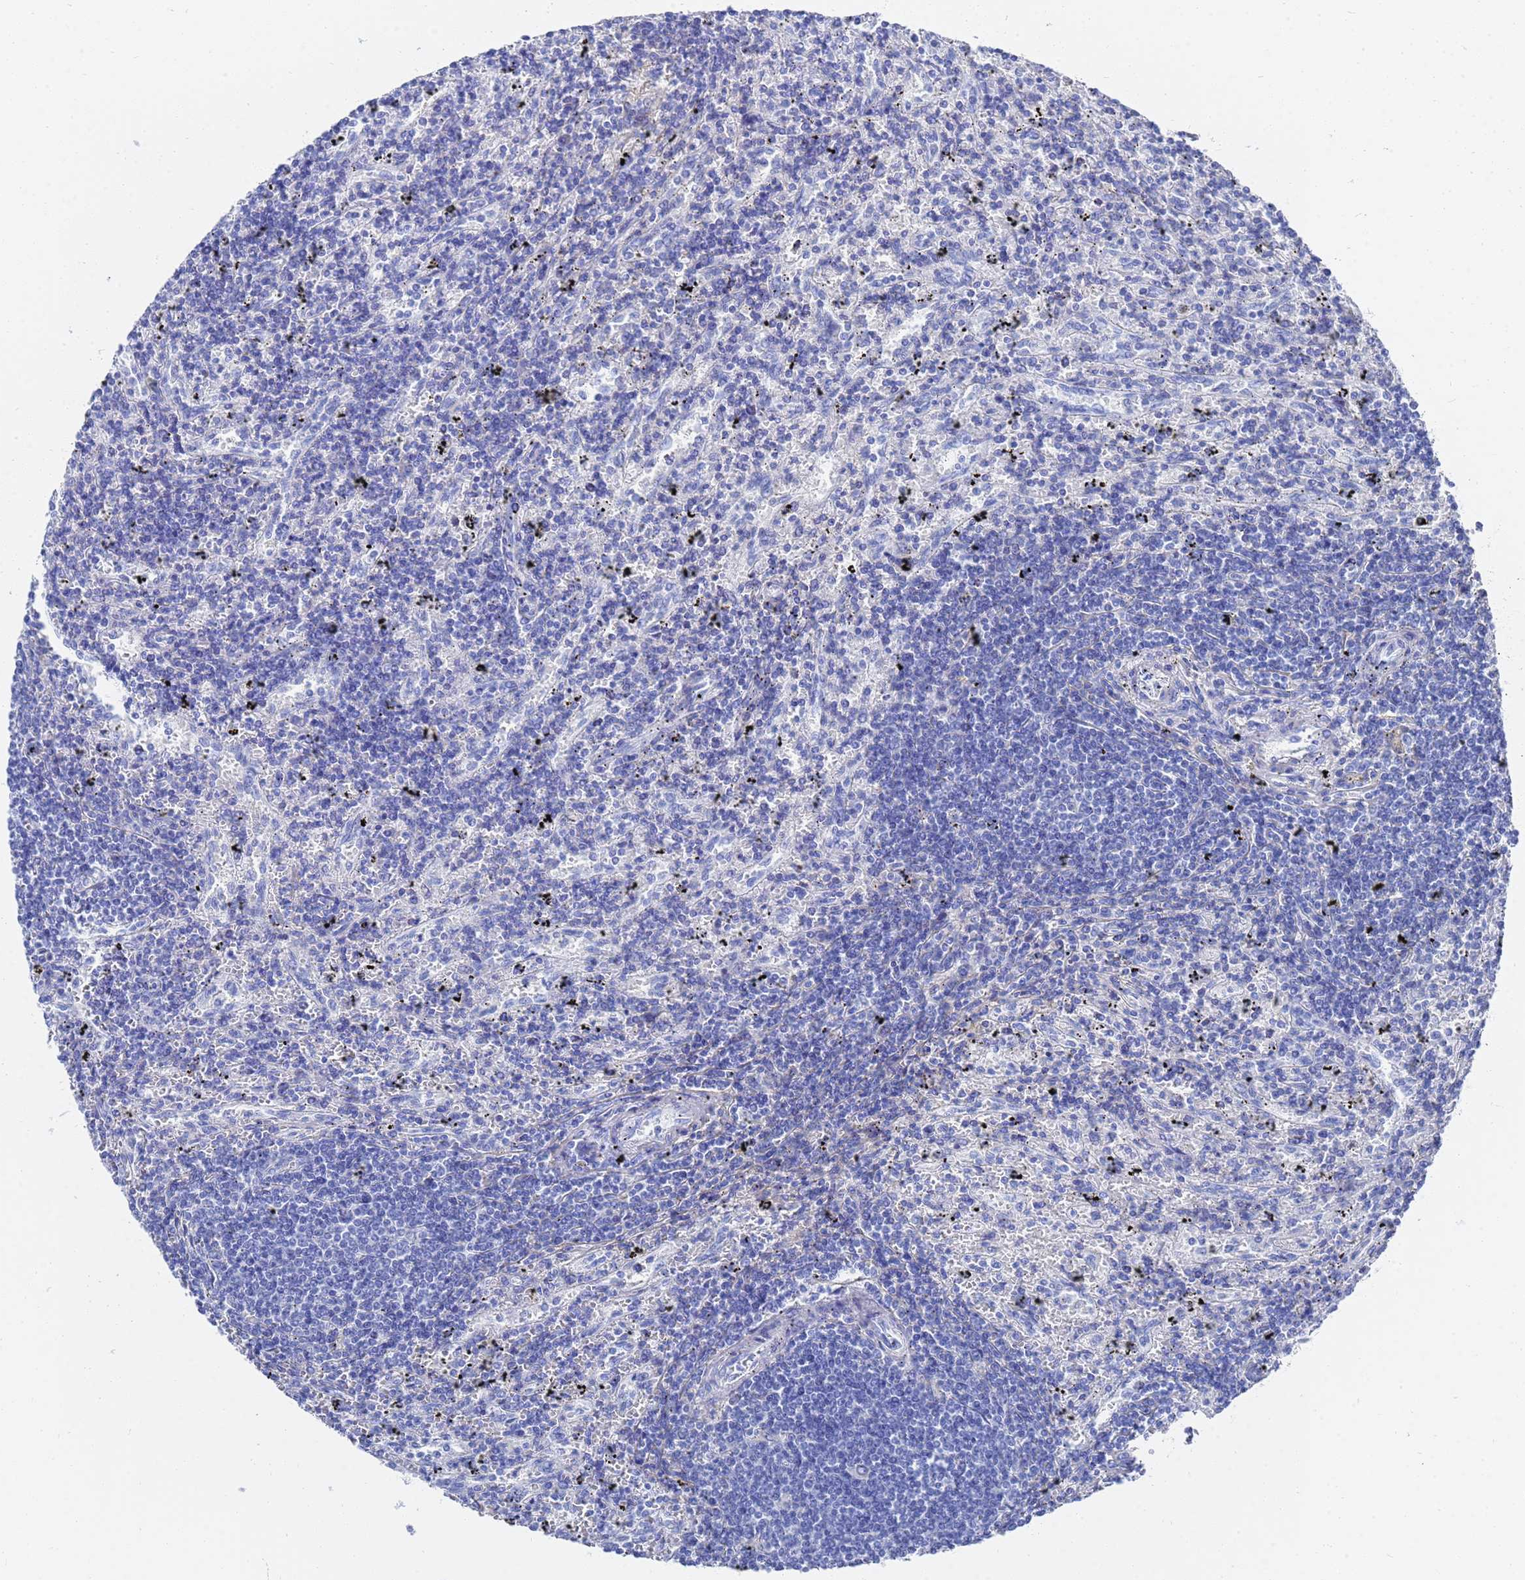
{"staining": {"intensity": "negative", "quantity": "none", "location": "none"}, "tissue": "lymphoma", "cell_type": "Tumor cells", "image_type": "cancer", "snomed": [{"axis": "morphology", "description": "Malignant lymphoma, non-Hodgkin's type, Low grade"}, {"axis": "topography", "description": "Spleen"}], "caption": "Immunohistochemistry (IHC) histopathology image of neoplastic tissue: human low-grade malignant lymphoma, non-Hodgkin's type stained with DAB shows no significant protein expression in tumor cells.", "gene": "GGT1", "patient": {"sex": "male", "age": 76}}